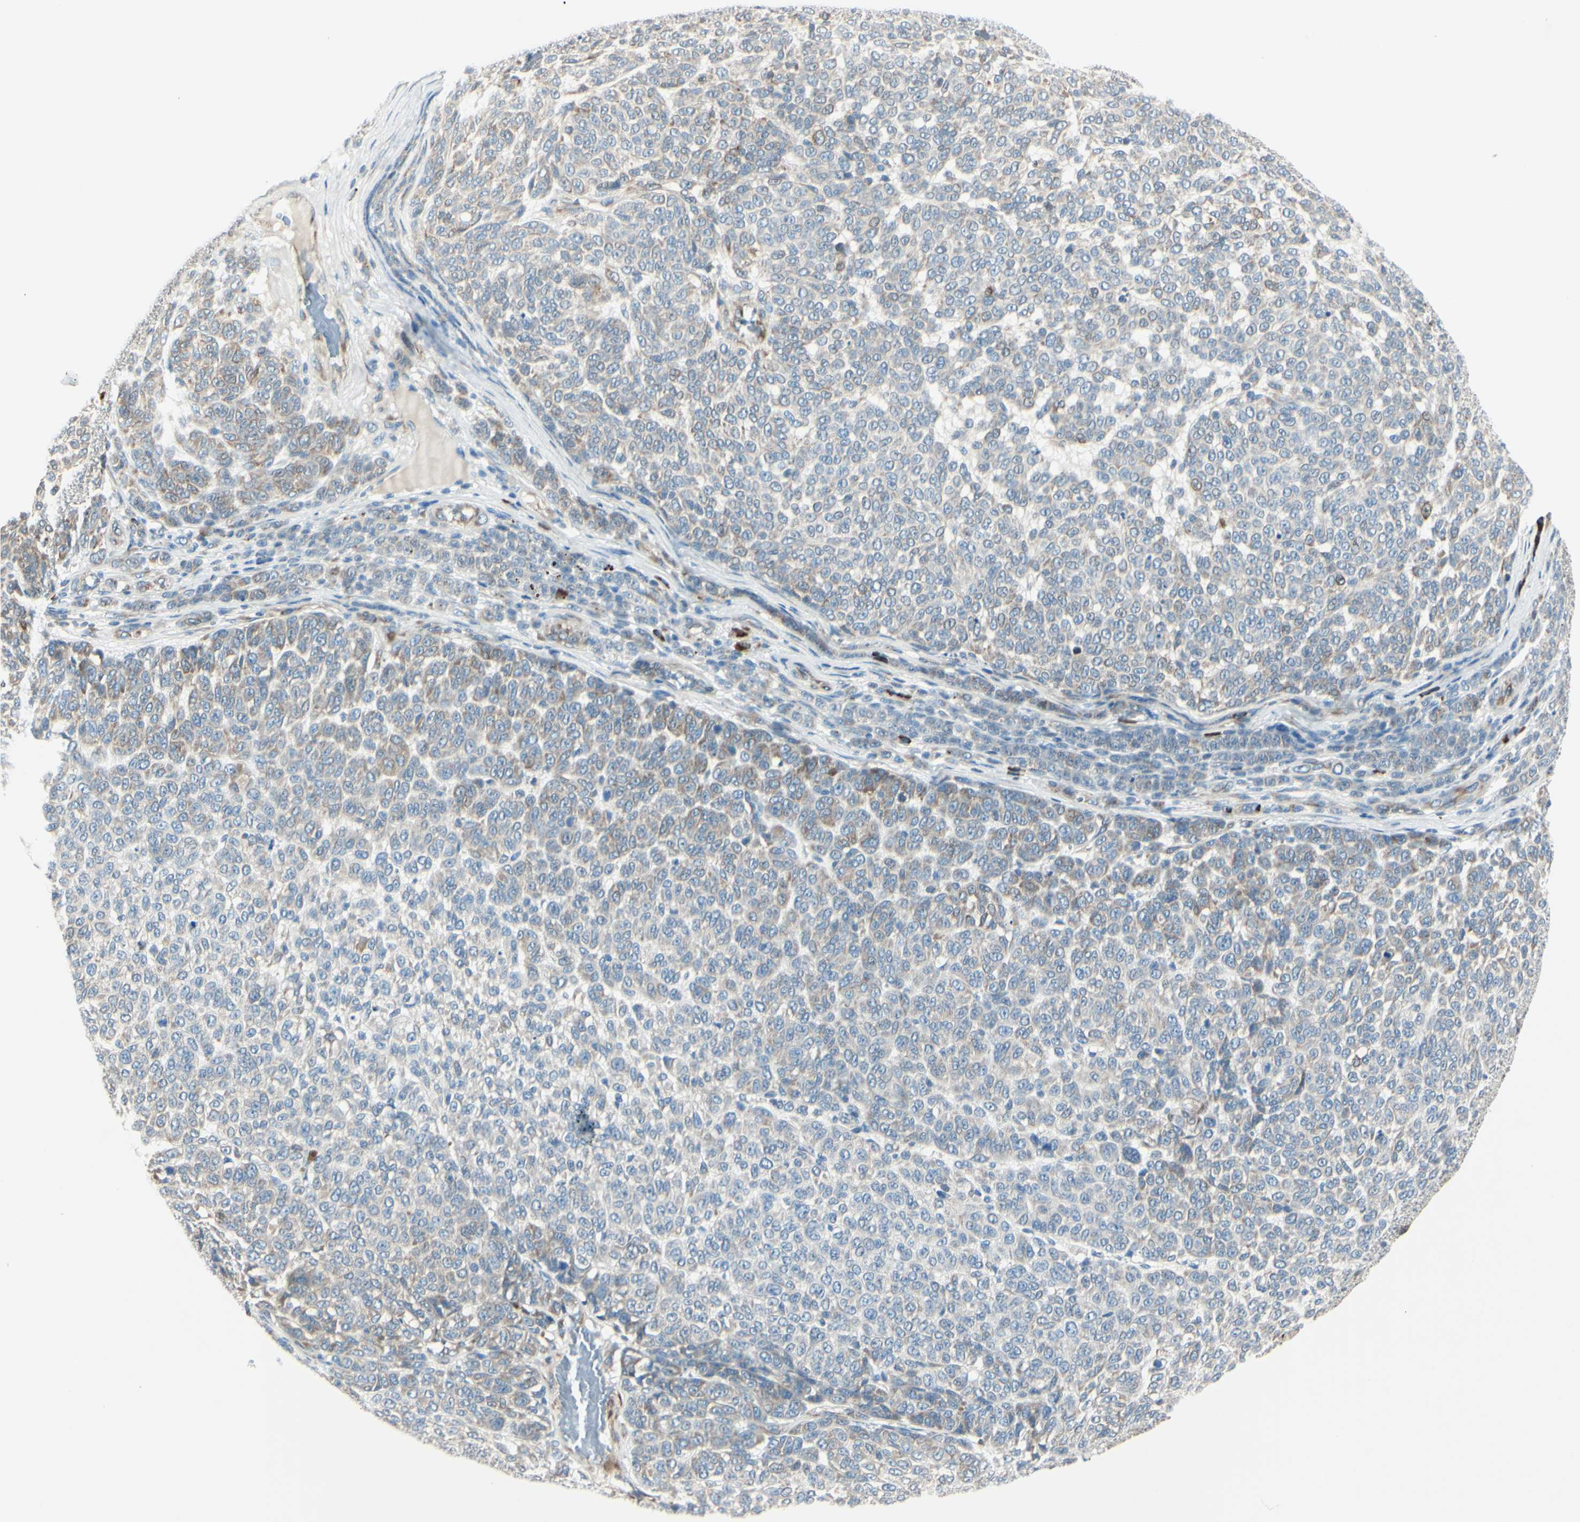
{"staining": {"intensity": "weak", "quantity": "25%-75%", "location": "cytoplasmic/membranous"}, "tissue": "melanoma", "cell_type": "Tumor cells", "image_type": "cancer", "snomed": [{"axis": "morphology", "description": "Malignant melanoma, NOS"}, {"axis": "topography", "description": "Skin"}], "caption": "Malignant melanoma stained with a brown dye demonstrates weak cytoplasmic/membranous positive positivity in about 25%-75% of tumor cells.", "gene": "SELENOS", "patient": {"sex": "male", "age": 59}}